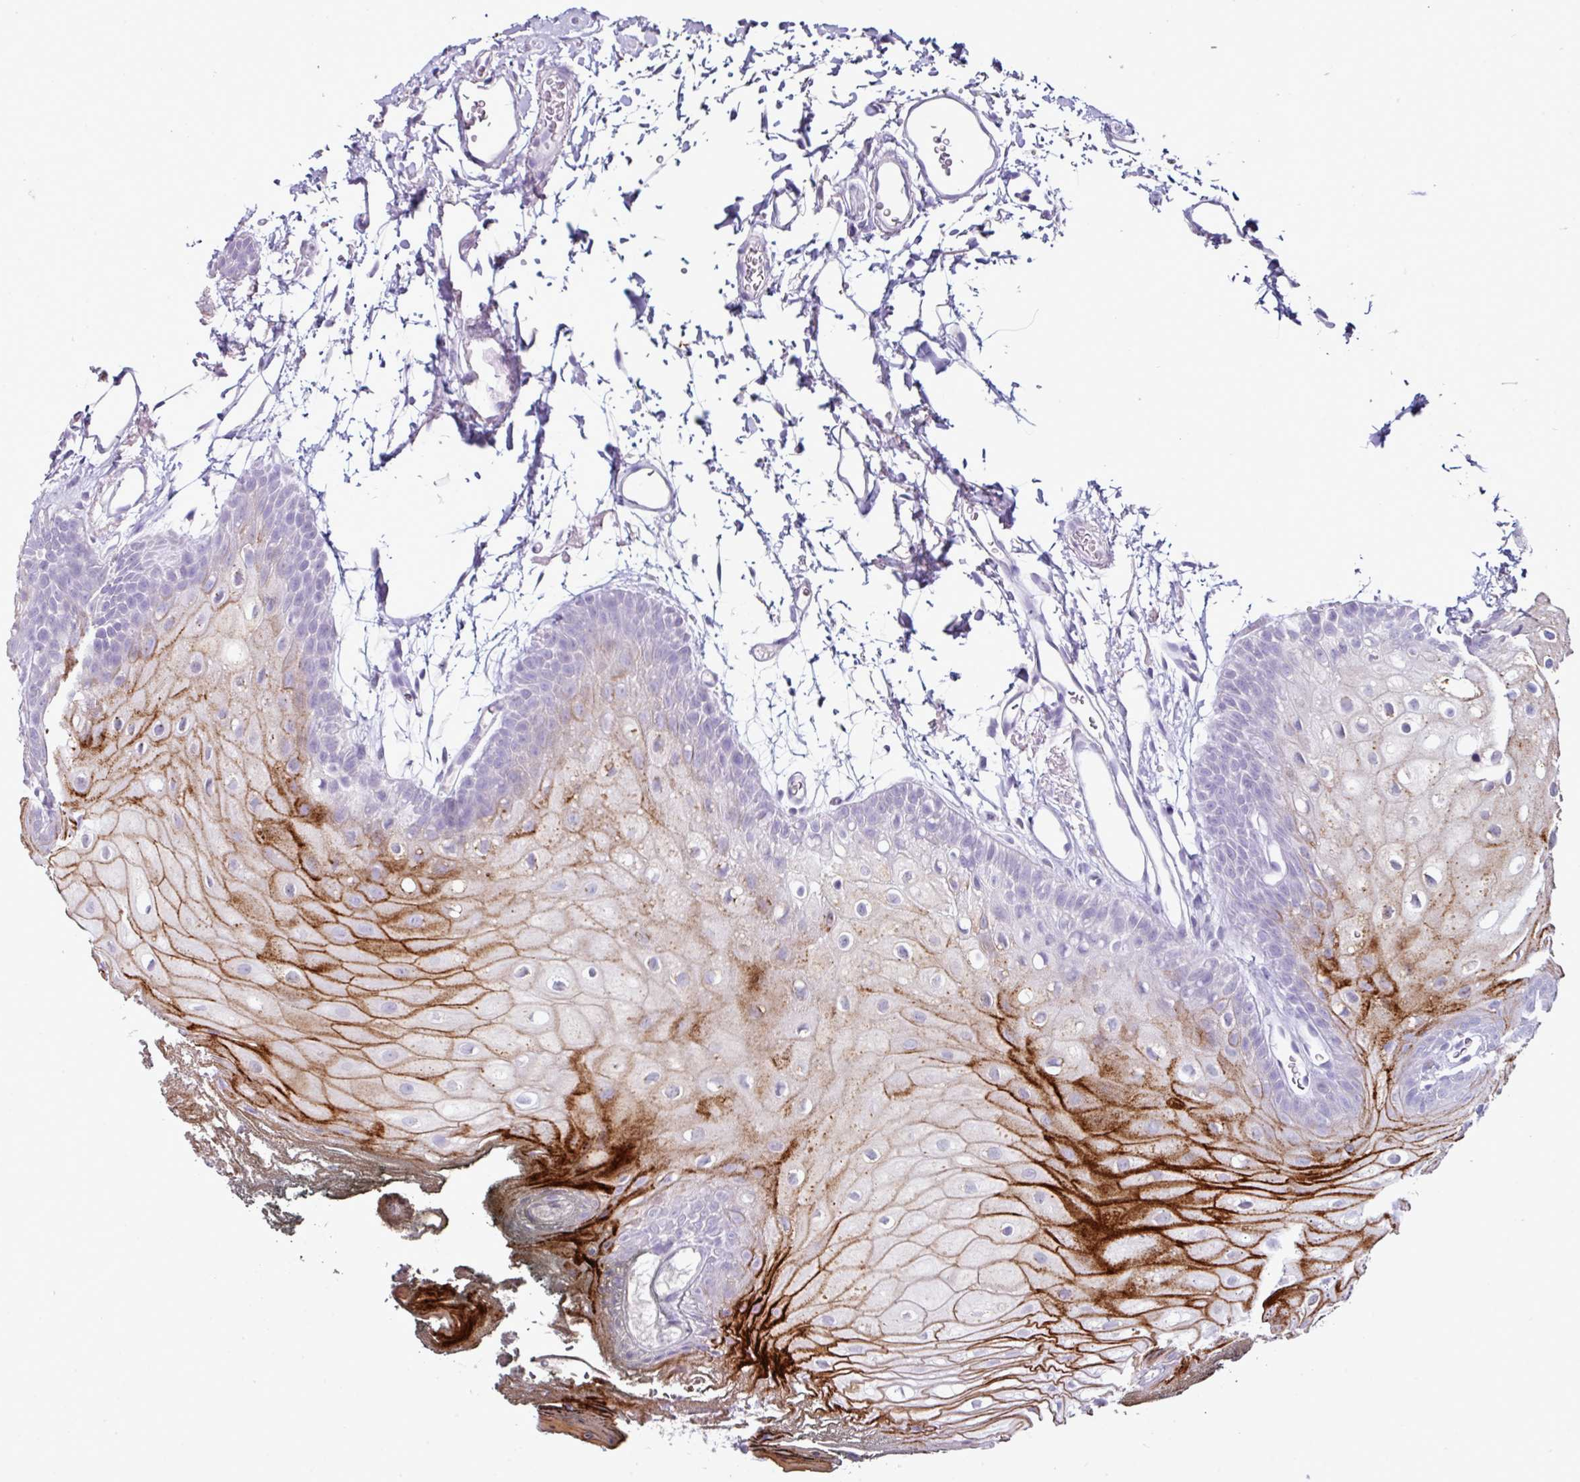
{"staining": {"intensity": "strong", "quantity": "<25%", "location": "cytoplasmic/membranous"}, "tissue": "oral mucosa", "cell_type": "Squamous epithelial cells", "image_type": "normal", "snomed": [{"axis": "morphology", "description": "Normal tissue, NOS"}, {"axis": "morphology", "description": "Squamous cell carcinoma, NOS"}, {"axis": "topography", "description": "Oral tissue"}, {"axis": "topography", "description": "Head-Neck"}], "caption": "The micrograph reveals a brown stain indicating the presence of a protein in the cytoplasmic/membranous of squamous epithelial cells in oral mucosa. Using DAB (3,3'-diaminobenzidine) (brown) and hematoxylin (blue) stains, captured at high magnification using brightfield microscopy.", "gene": "GLP2R", "patient": {"sex": "female", "age": 81}}